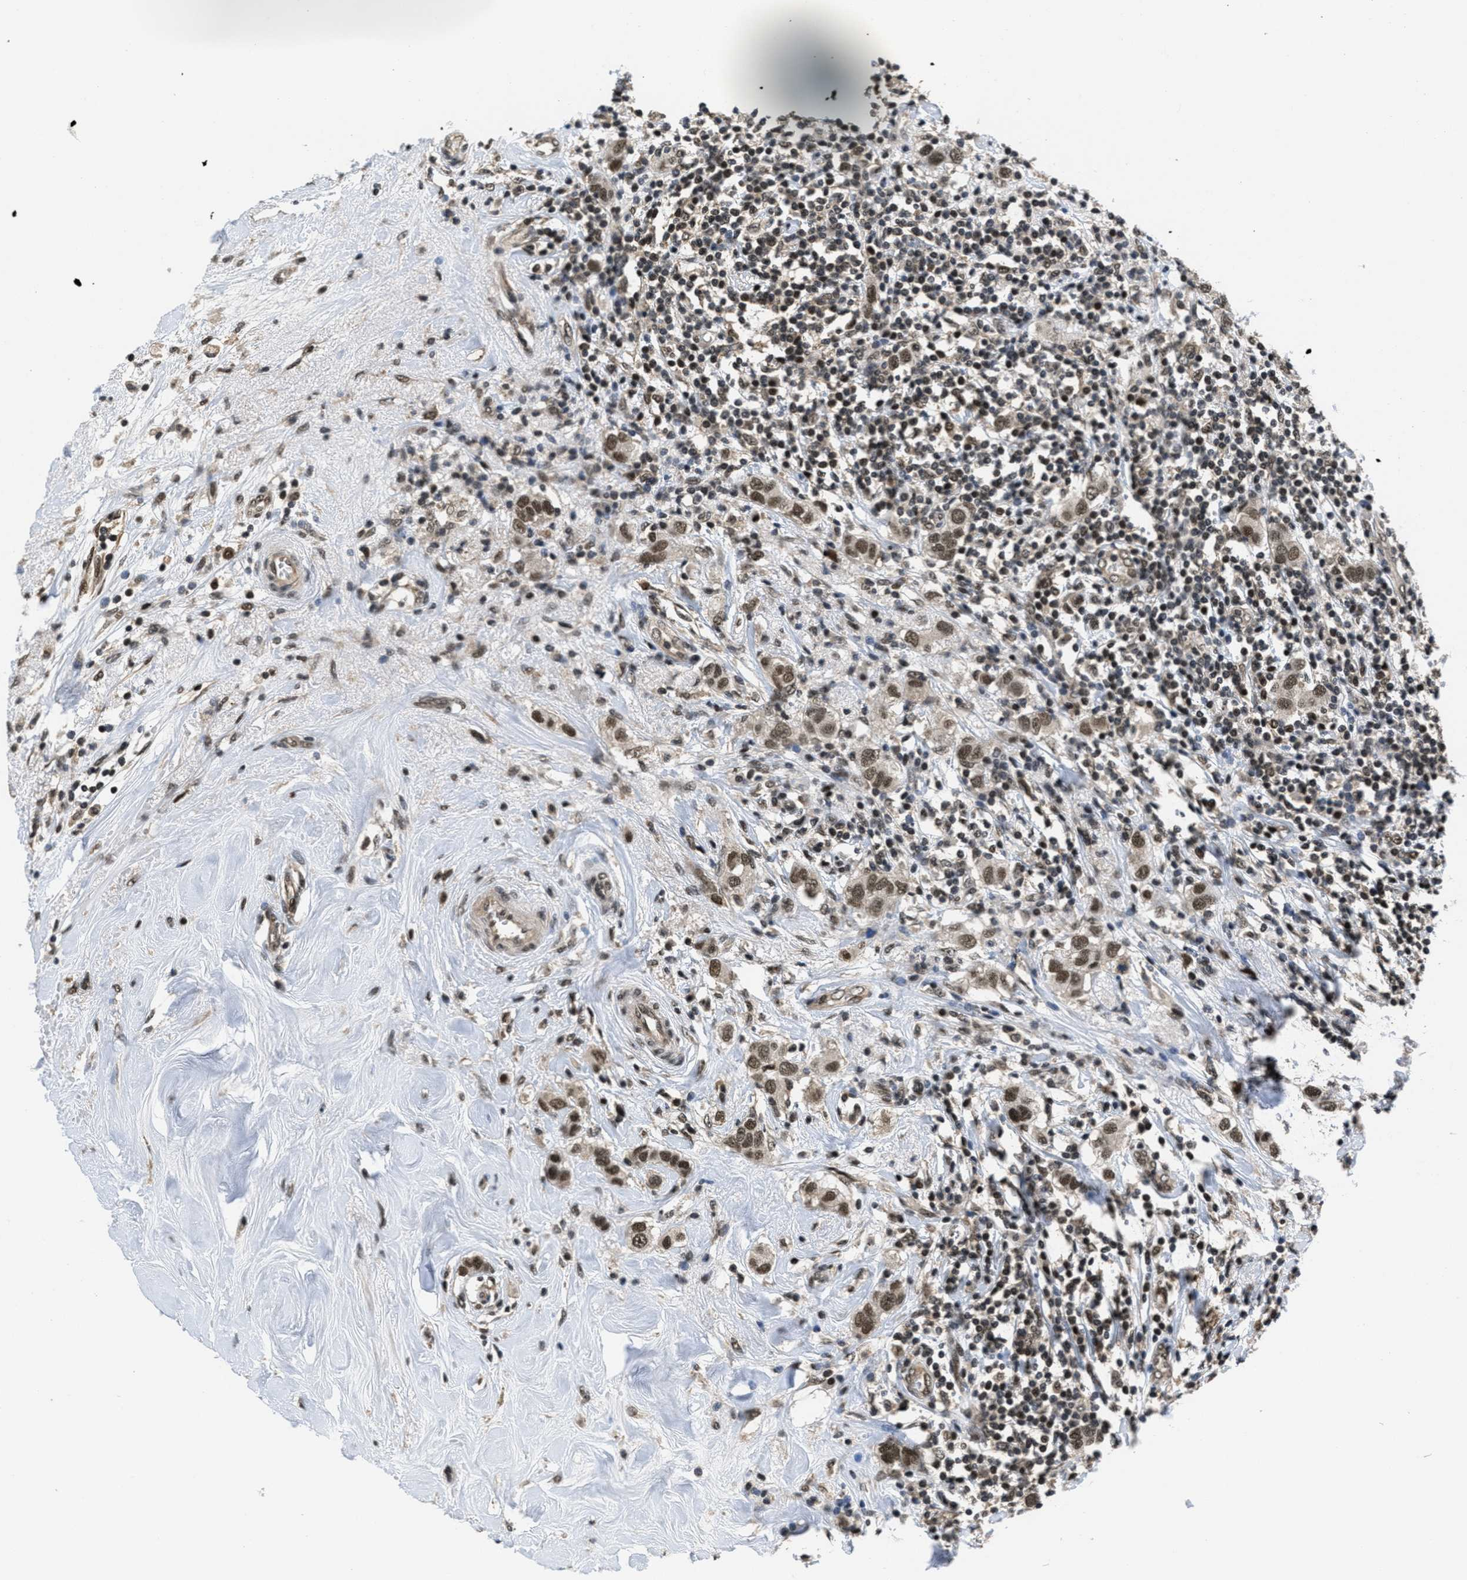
{"staining": {"intensity": "strong", "quantity": ">75%", "location": "cytoplasmic/membranous,nuclear"}, "tissue": "breast cancer", "cell_type": "Tumor cells", "image_type": "cancer", "snomed": [{"axis": "morphology", "description": "Duct carcinoma"}, {"axis": "topography", "description": "Breast"}], "caption": "Protein expression analysis of infiltrating ductal carcinoma (breast) reveals strong cytoplasmic/membranous and nuclear staining in about >75% of tumor cells.", "gene": "CUL4B", "patient": {"sex": "female", "age": 50}}